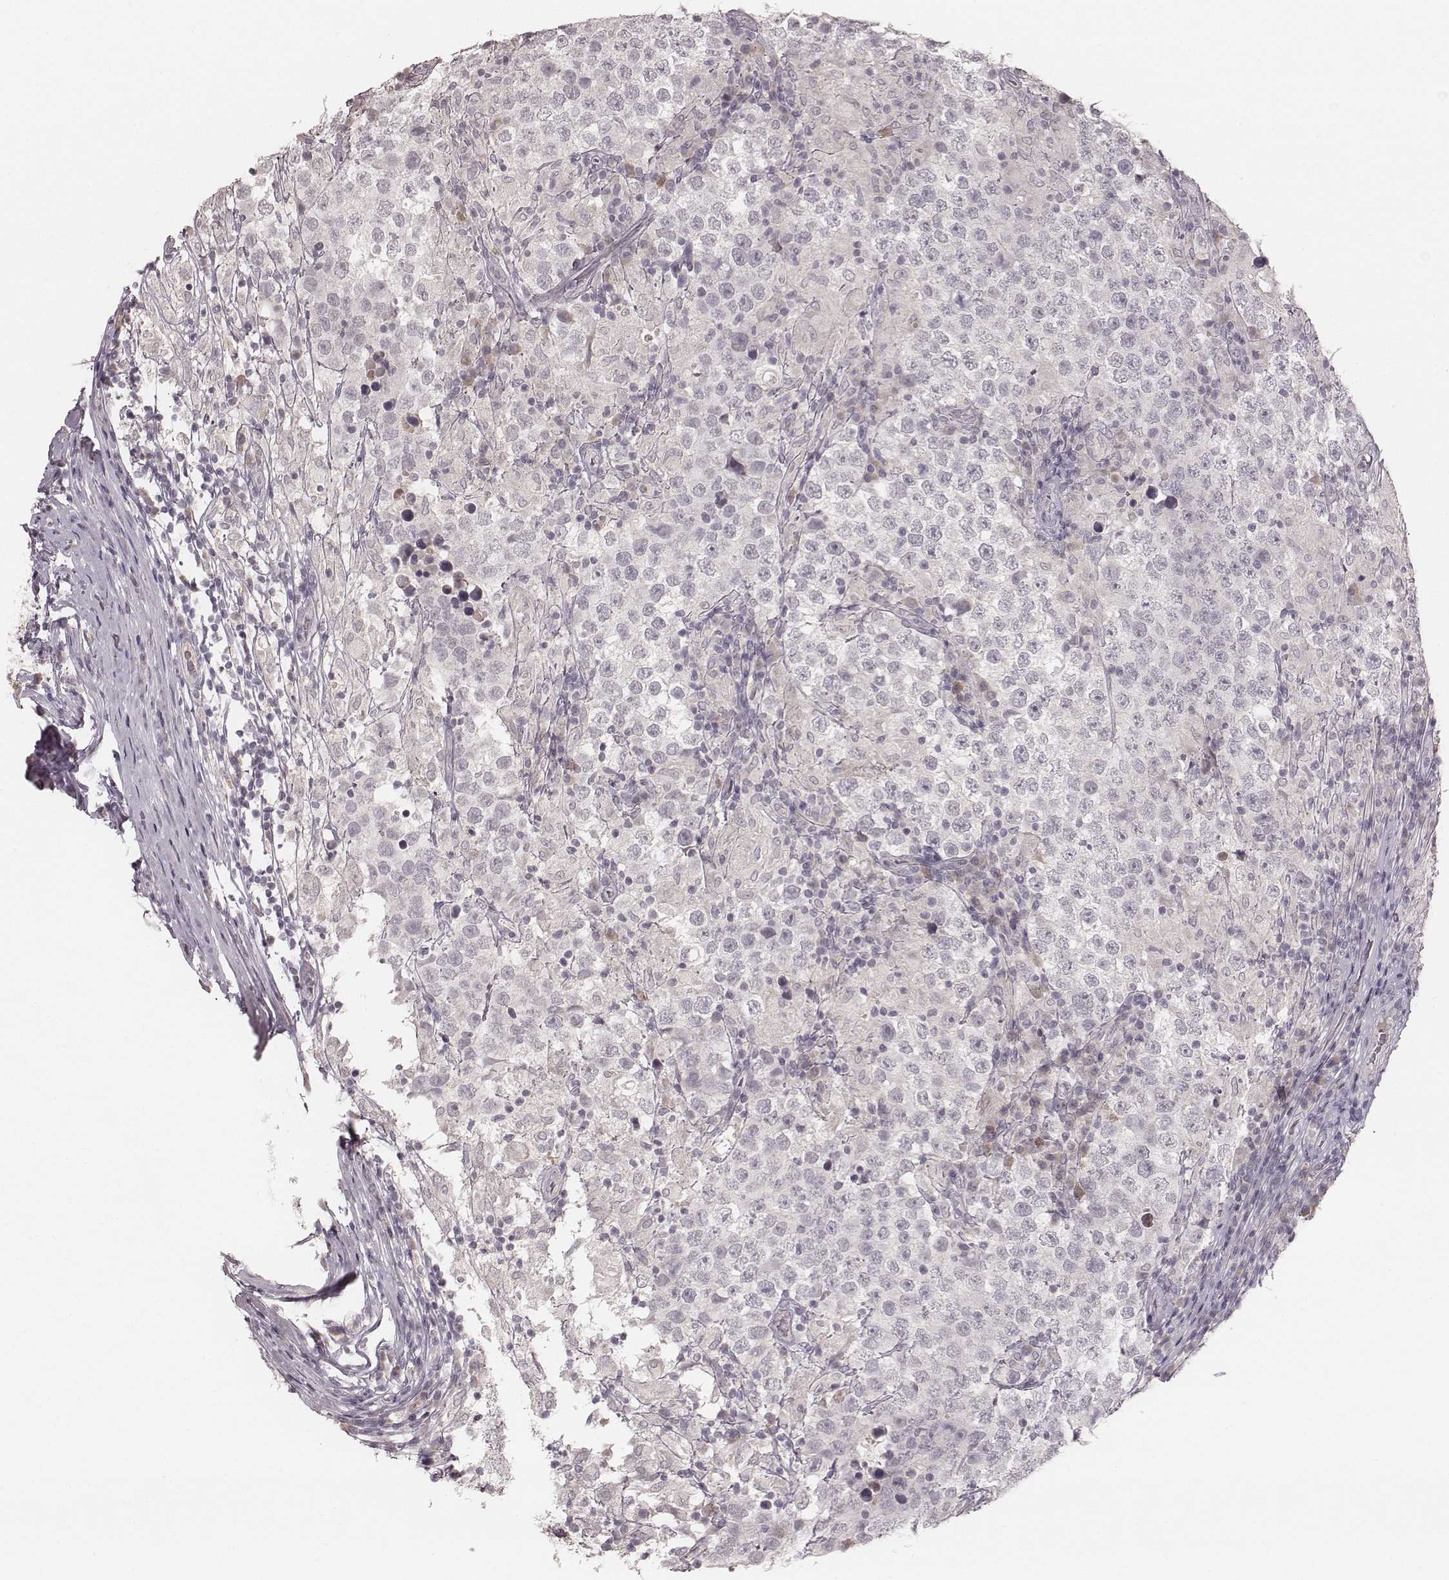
{"staining": {"intensity": "negative", "quantity": "none", "location": "none"}, "tissue": "testis cancer", "cell_type": "Tumor cells", "image_type": "cancer", "snomed": [{"axis": "morphology", "description": "Seminoma, NOS"}, {"axis": "morphology", "description": "Carcinoma, Embryonal, NOS"}, {"axis": "topography", "description": "Testis"}], "caption": "Immunohistochemistry (IHC) of testis seminoma reveals no staining in tumor cells.", "gene": "LY6K", "patient": {"sex": "male", "age": 41}}